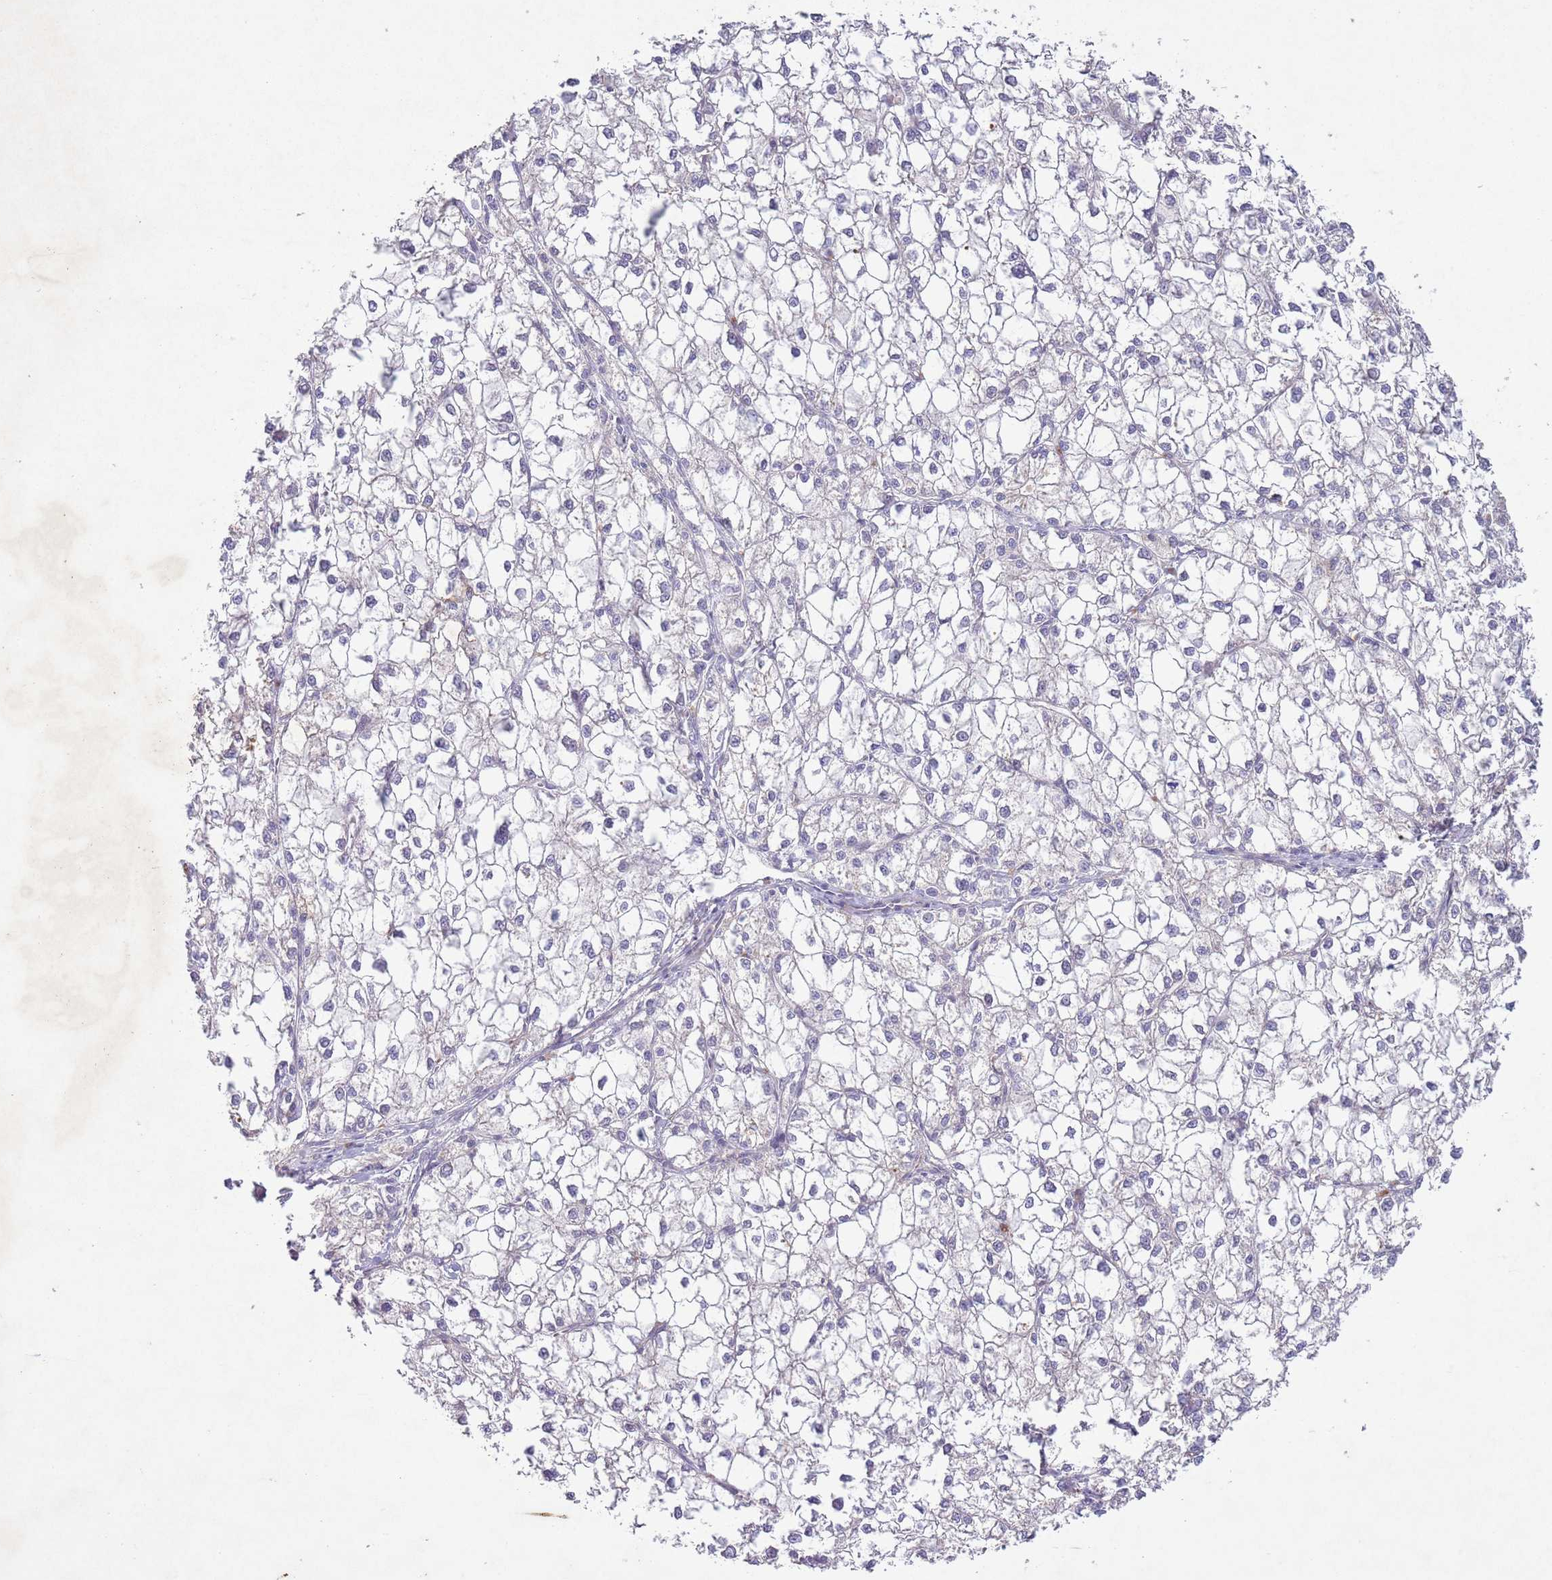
{"staining": {"intensity": "negative", "quantity": "none", "location": "none"}, "tissue": "liver cancer", "cell_type": "Tumor cells", "image_type": "cancer", "snomed": [{"axis": "morphology", "description": "Carcinoma, Hepatocellular, NOS"}, {"axis": "topography", "description": "Liver"}], "caption": "Immunohistochemical staining of hepatocellular carcinoma (liver) displays no significant positivity in tumor cells.", "gene": "CCNI", "patient": {"sex": "female", "age": 43}}